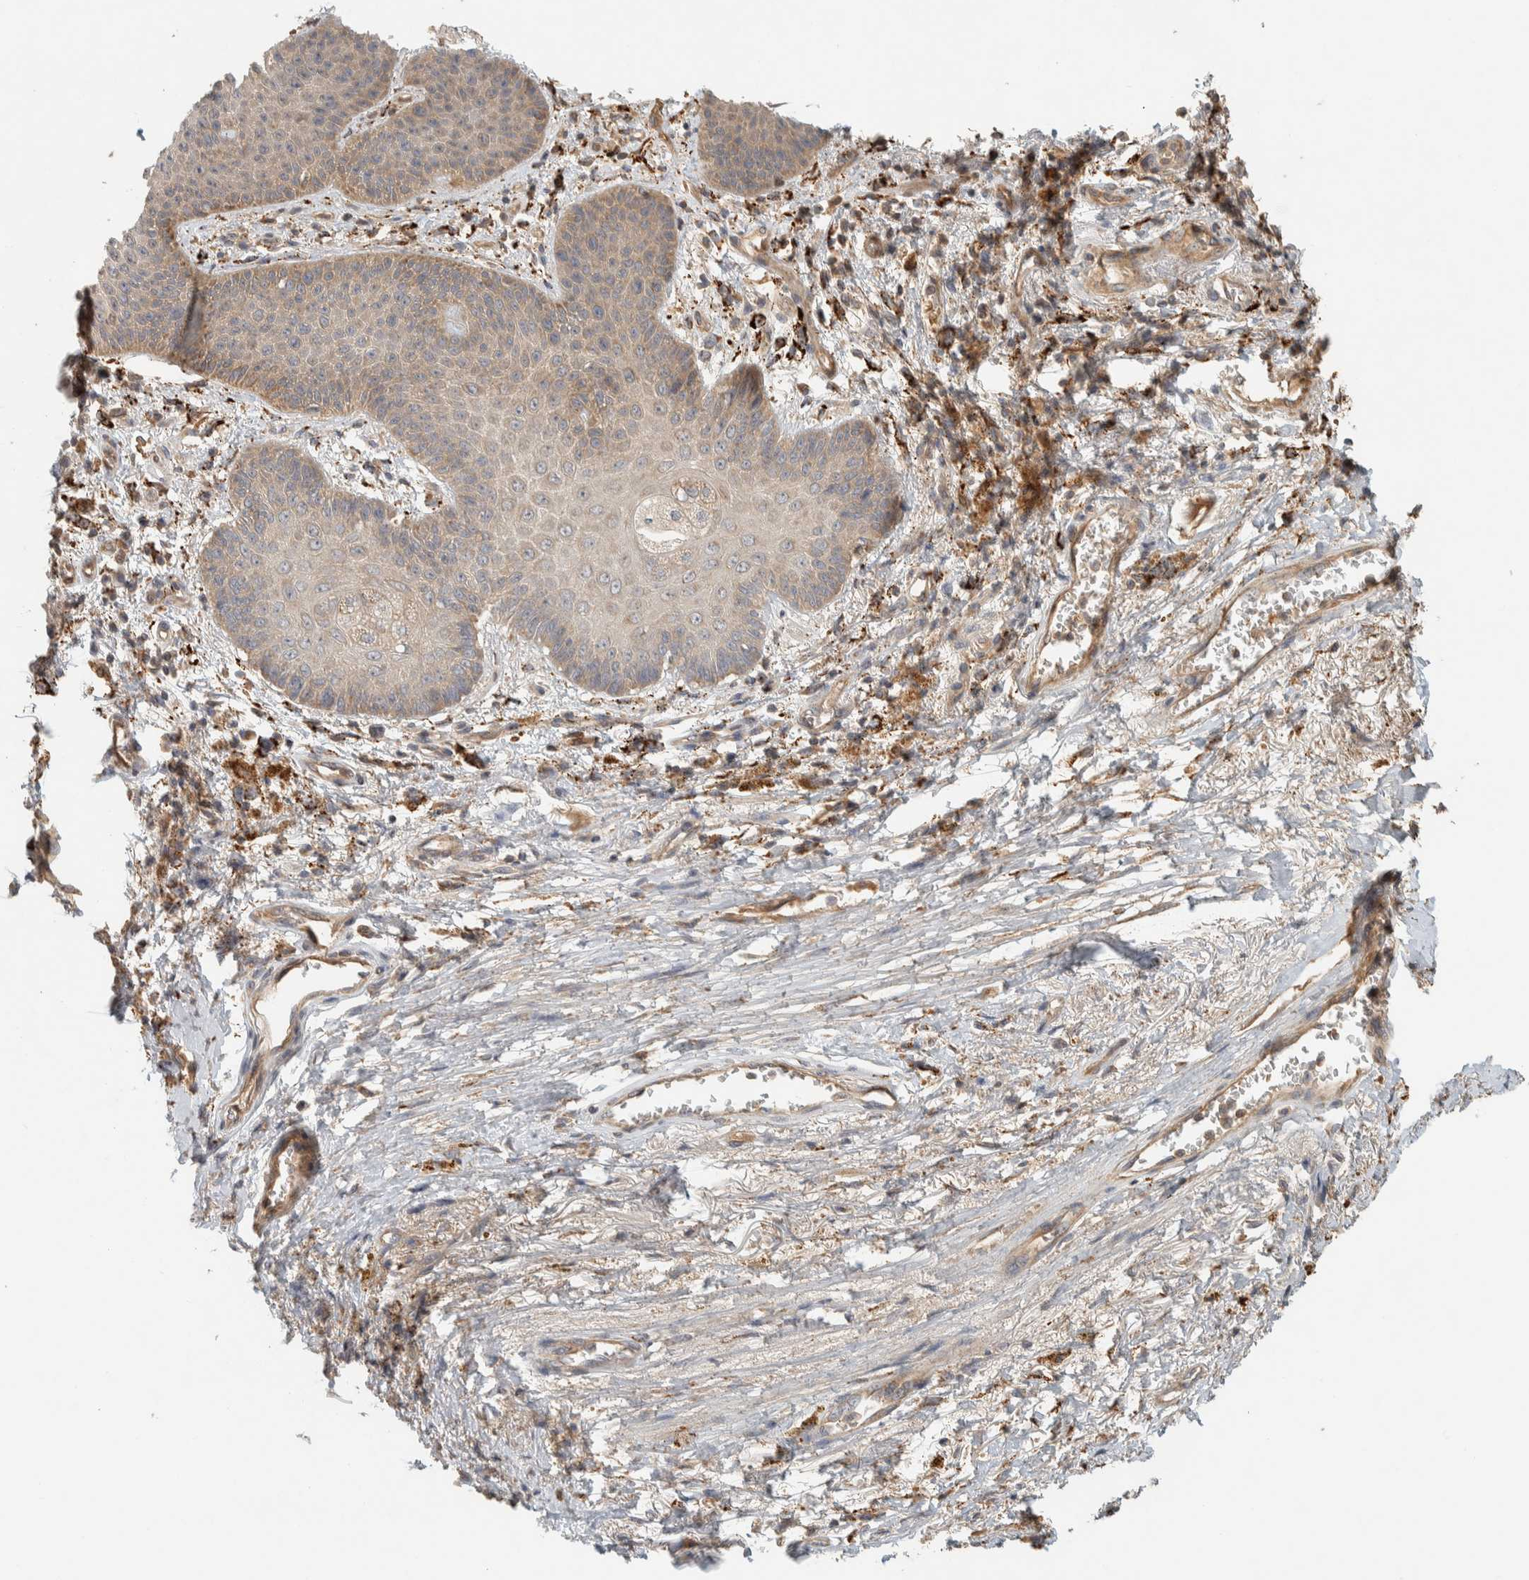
{"staining": {"intensity": "weak", "quantity": "25%-75%", "location": "cytoplasmic/membranous"}, "tissue": "skin", "cell_type": "Epidermal cells", "image_type": "normal", "snomed": [{"axis": "morphology", "description": "Normal tissue, NOS"}, {"axis": "topography", "description": "Anal"}], "caption": "Protein staining by IHC reveals weak cytoplasmic/membranous staining in approximately 25%-75% of epidermal cells in normal skin.", "gene": "FAM167A", "patient": {"sex": "female", "age": 46}}